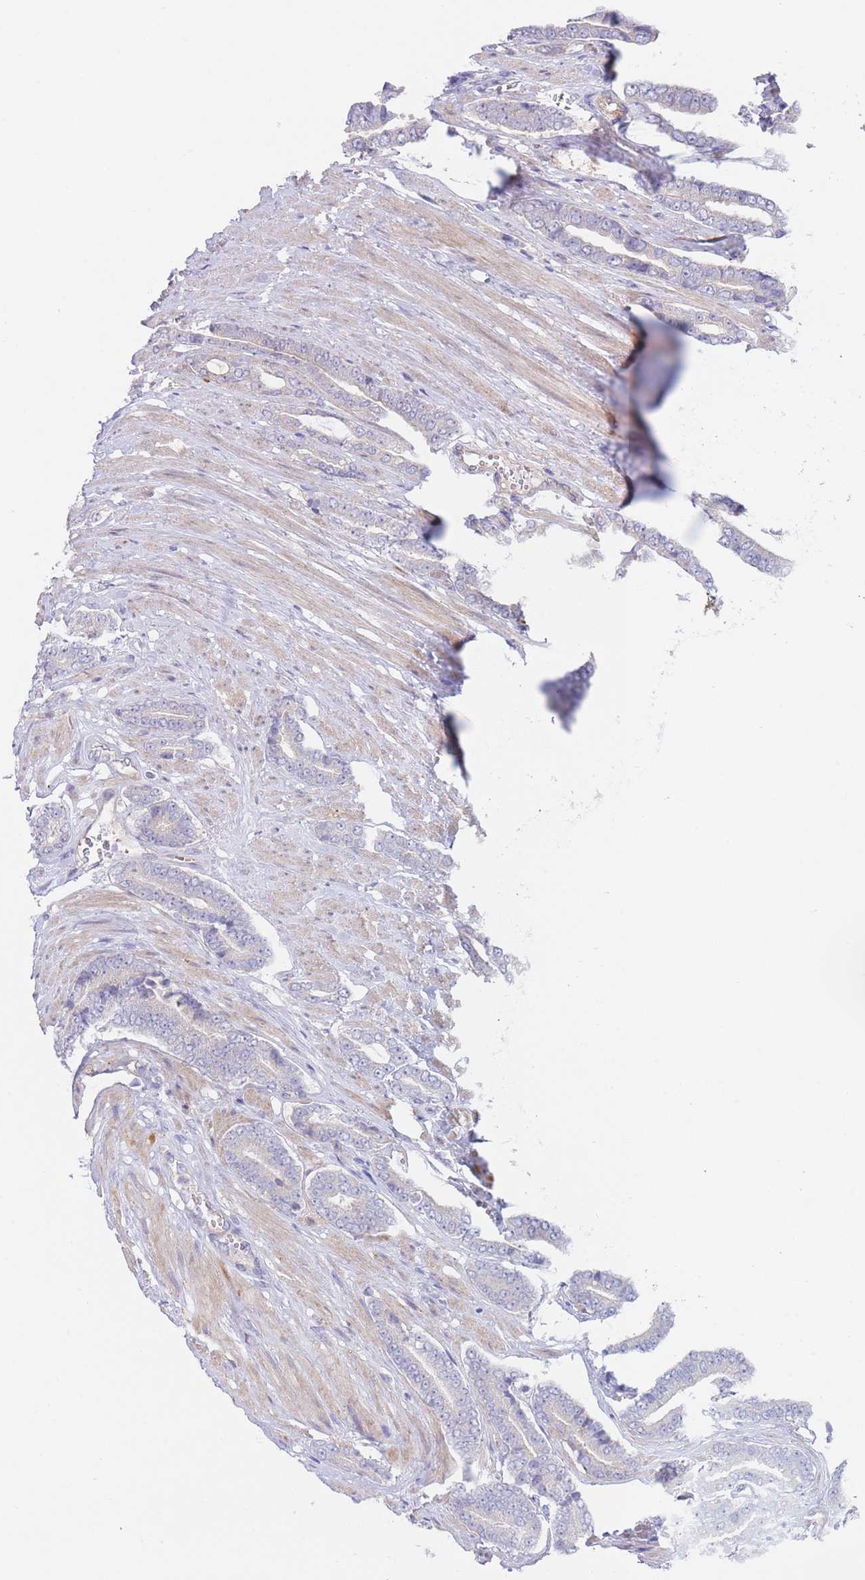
{"staining": {"intensity": "negative", "quantity": "none", "location": "none"}, "tissue": "prostate cancer", "cell_type": "Tumor cells", "image_type": "cancer", "snomed": [{"axis": "morphology", "description": "Adenocarcinoma, NOS"}, {"axis": "topography", "description": "Prostate and seminal vesicle, NOS"}], "caption": "This image is of prostate cancer (adenocarcinoma) stained with immunohistochemistry (IHC) to label a protein in brown with the nuclei are counter-stained blue. There is no positivity in tumor cells.", "gene": "ZNF281", "patient": {"sex": "male", "age": 76}}